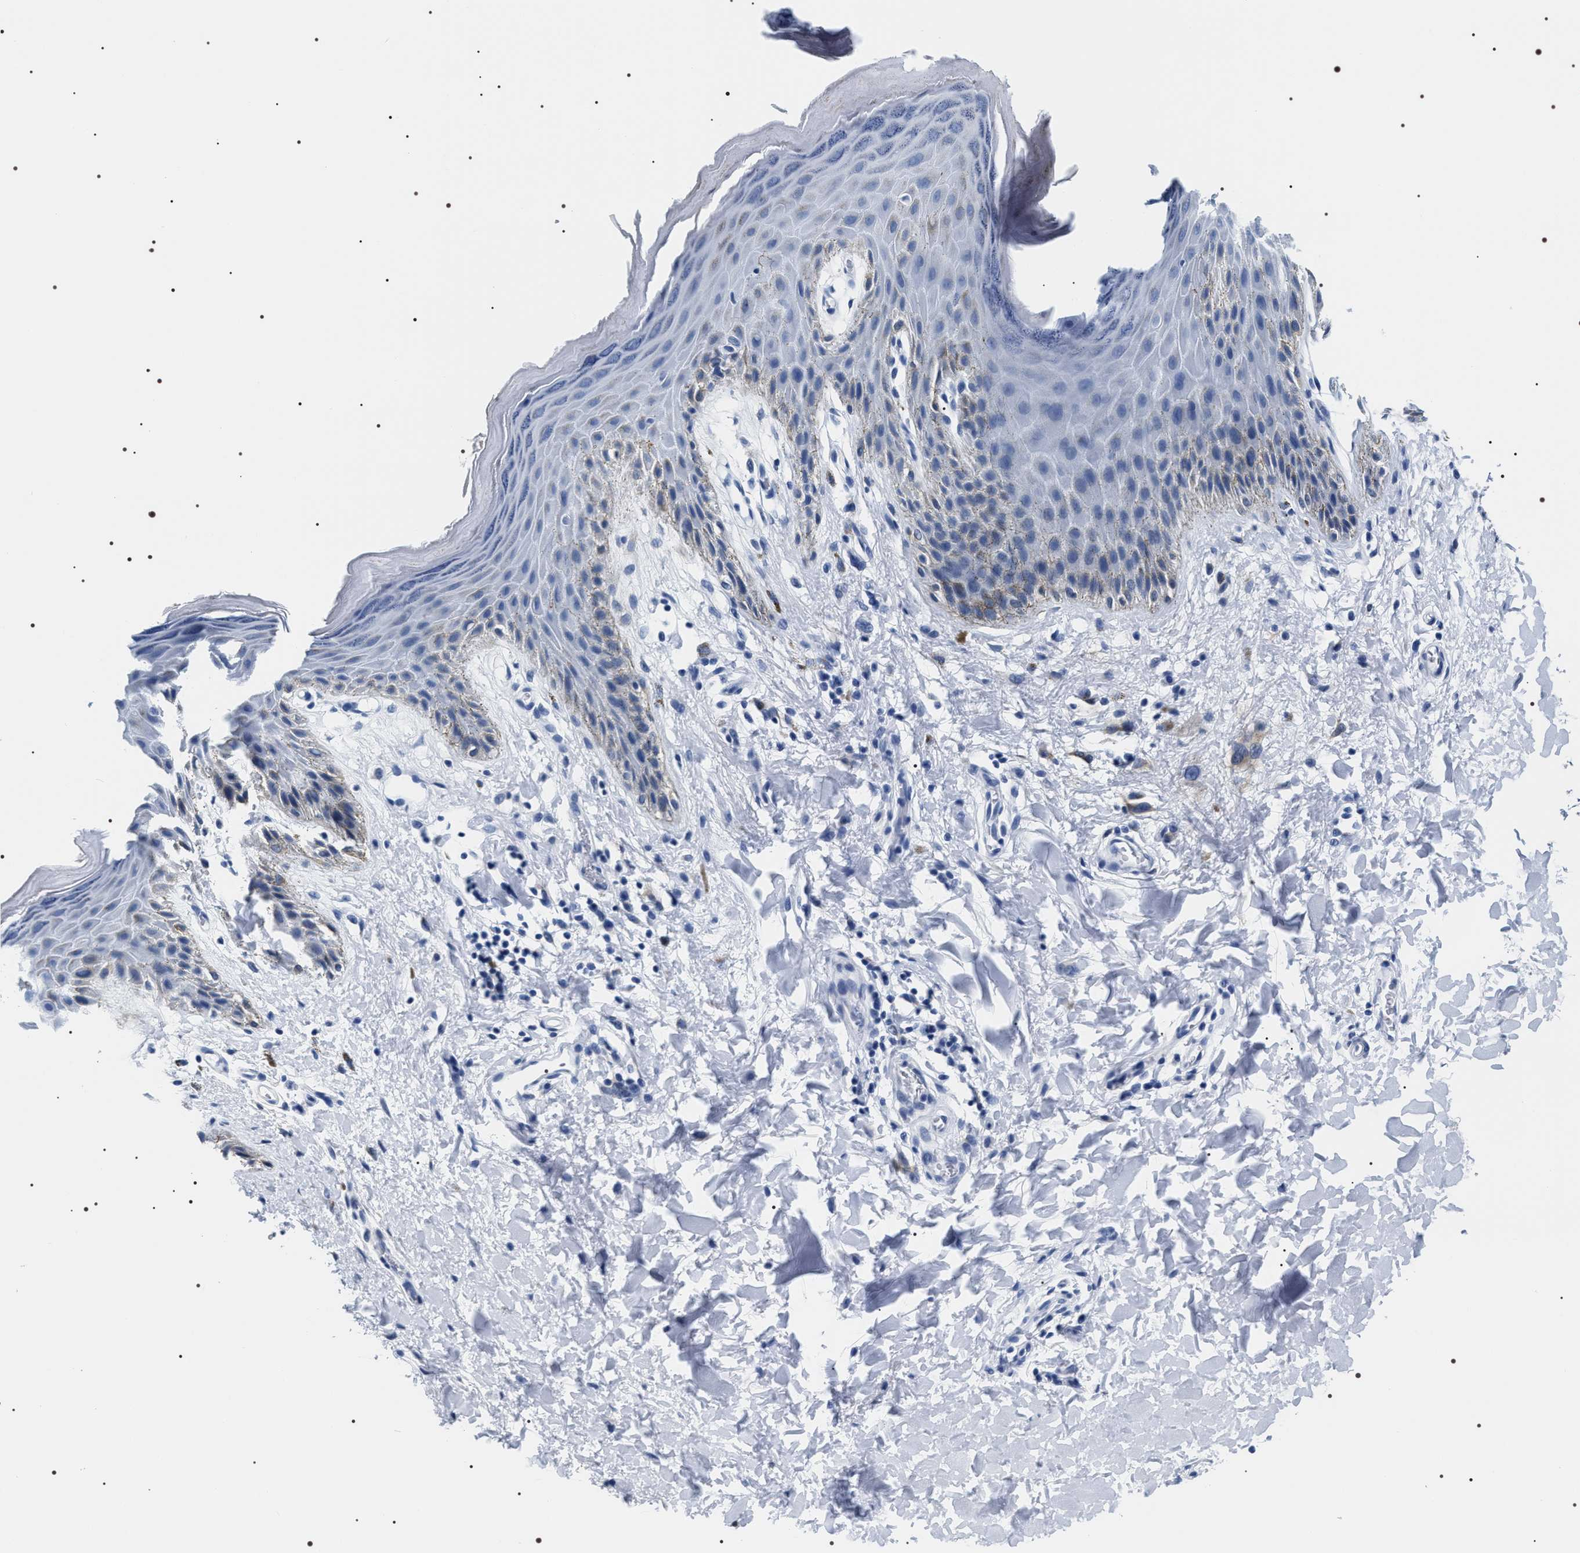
{"staining": {"intensity": "negative", "quantity": "none", "location": "none"}, "tissue": "skin", "cell_type": "Epidermal cells", "image_type": "normal", "snomed": [{"axis": "morphology", "description": "Normal tissue, NOS"}, {"axis": "topography", "description": "Anal"}], "caption": "Immunohistochemical staining of unremarkable human skin reveals no significant expression in epidermal cells. (Stains: DAB IHC with hematoxylin counter stain, Microscopy: brightfield microscopy at high magnification).", "gene": "ADH4", "patient": {"sex": "male", "age": 44}}